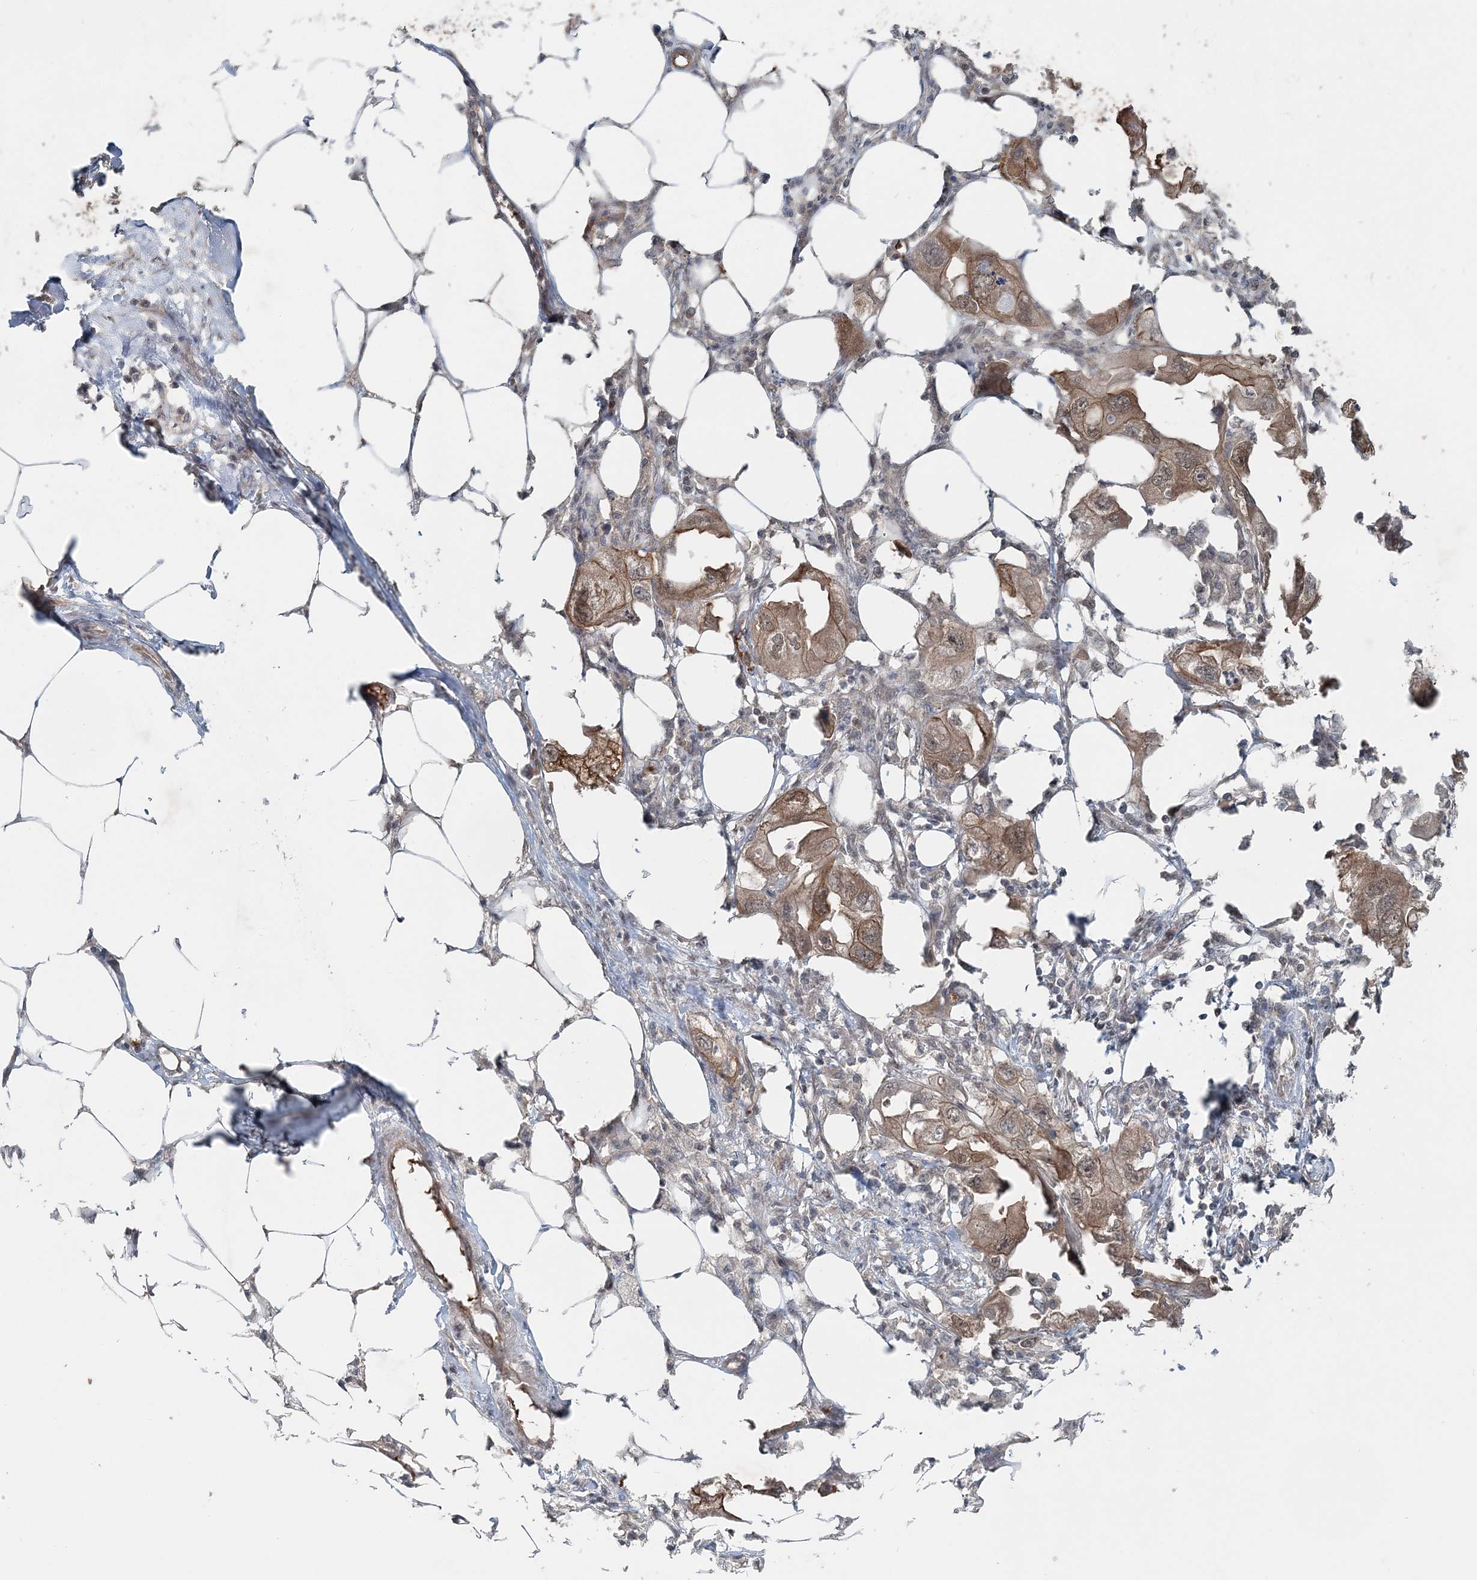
{"staining": {"intensity": "weak", "quantity": ">75%", "location": "cytoplasmic/membranous,nuclear"}, "tissue": "endometrial cancer", "cell_type": "Tumor cells", "image_type": "cancer", "snomed": [{"axis": "morphology", "description": "Adenocarcinoma, NOS"}, {"axis": "morphology", "description": "Adenocarcinoma, metastatic, NOS"}, {"axis": "topography", "description": "Adipose tissue"}, {"axis": "topography", "description": "Endometrium"}], "caption": "Endometrial cancer stained with DAB IHC demonstrates low levels of weak cytoplasmic/membranous and nuclear positivity in approximately >75% of tumor cells. The staining was performed using DAB to visualize the protein expression in brown, while the nuclei were stained in blue with hematoxylin (Magnification: 20x).", "gene": "FBXL17", "patient": {"sex": "female", "age": 67}}